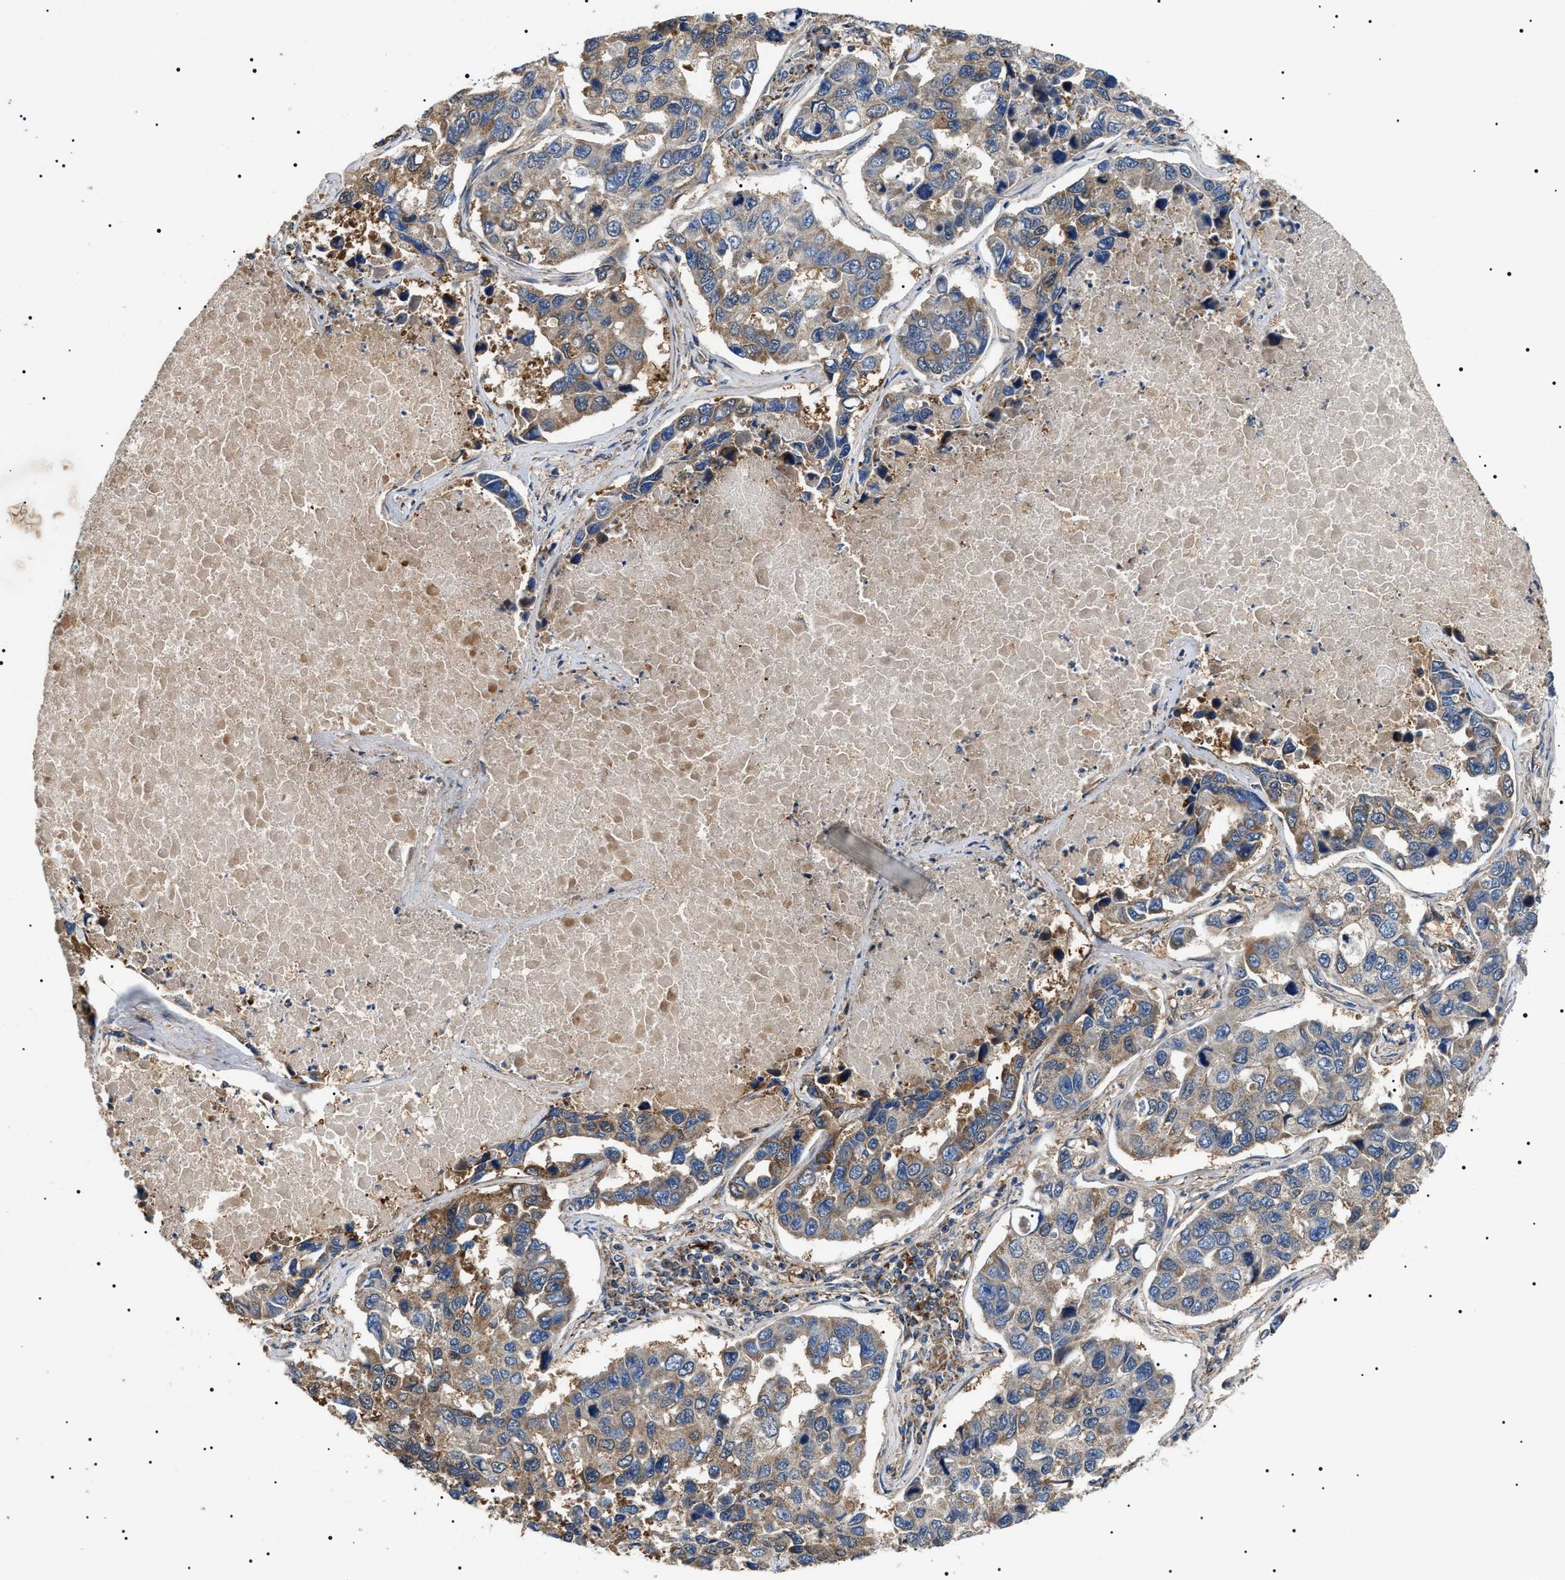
{"staining": {"intensity": "weak", "quantity": "25%-75%", "location": "cytoplasmic/membranous"}, "tissue": "lung cancer", "cell_type": "Tumor cells", "image_type": "cancer", "snomed": [{"axis": "morphology", "description": "Adenocarcinoma, NOS"}, {"axis": "topography", "description": "Lung"}], "caption": "Adenocarcinoma (lung) tissue reveals weak cytoplasmic/membranous expression in approximately 25%-75% of tumor cells, visualized by immunohistochemistry.", "gene": "OXSM", "patient": {"sex": "male", "age": 64}}